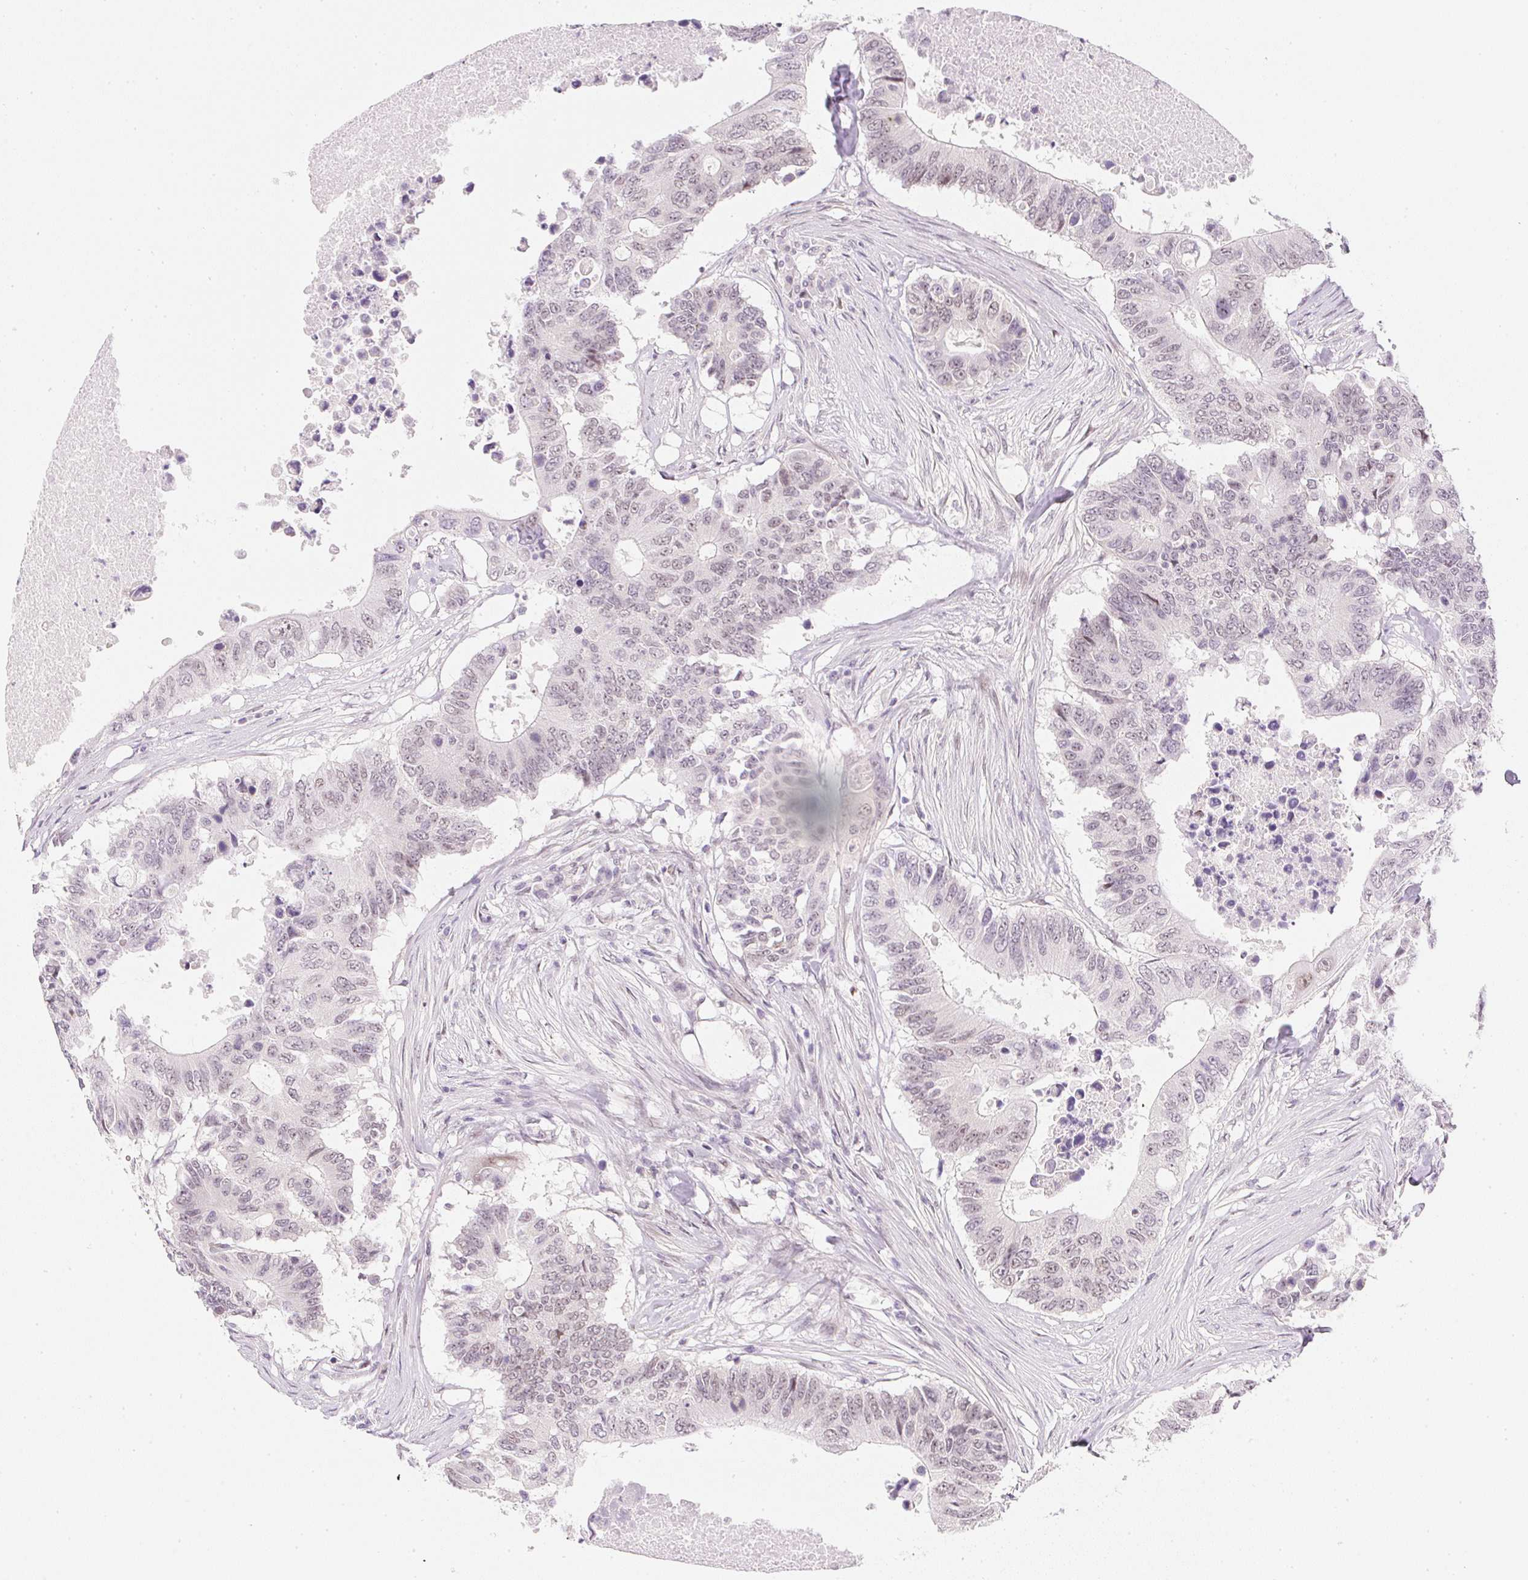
{"staining": {"intensity": "weak", "quantity": "25%-75%", "location": "nuclear"}, "tissue": "colorectal cancer", "cell_type": "Tumor cells", "image_type": "cancer", "snomed": [{"axis": "morphology", "description": "Adenocarcinoma, NOS"}, {"axis": "topography", "description": "Colon"}], "caption": "A micrograph of human colorectal cancer stained for a protein displays weak nuclear brown staining in tumor cells. Nuclei are stained in blue.", "gene": "DPPA4", "patient": {"sex": "male", "age": 71}}